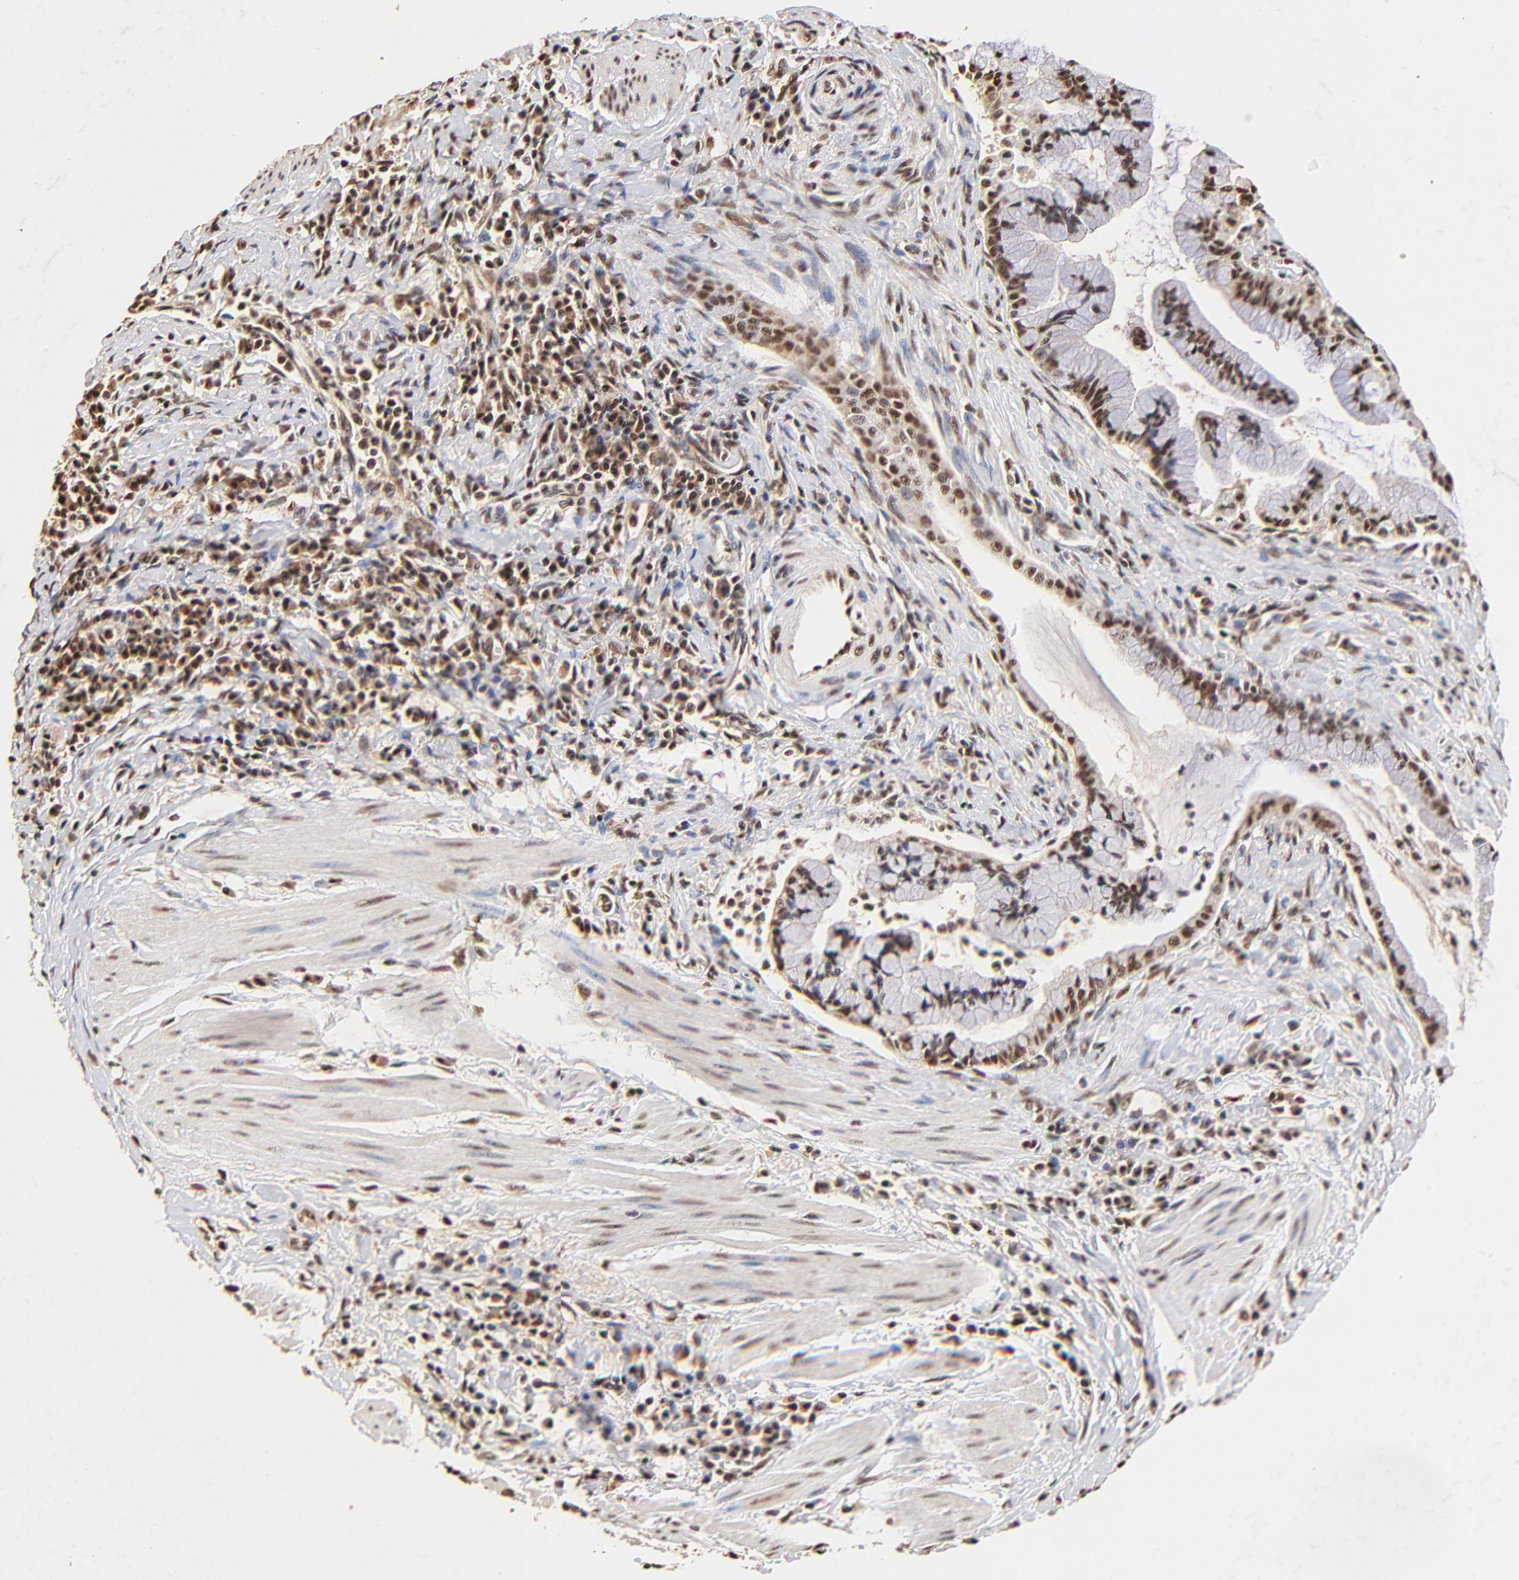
{"staining": {"intensity": "strong", "quantity": ">75%", "location": "nuclear"}, "tissue": "pancreatic cancer", "cell_type": "Tumor cells", "image_type": "cancer", "snomed": [{"axis": "morphology", "description": "Adenocarcinoma, NOS"}, {"axis": "topography", "description": "Pancreas"}], "caption": "This micrograph demonstrates pancreatic cancer stained with immunohistochemistry (IHC) to label a protein in brown. The nuclear of tumor cells show strong positivity for the protein. Nuclei are counter-stained blue.", "gene": "MED12", "patient": {"sex": "male", "age": 59}}